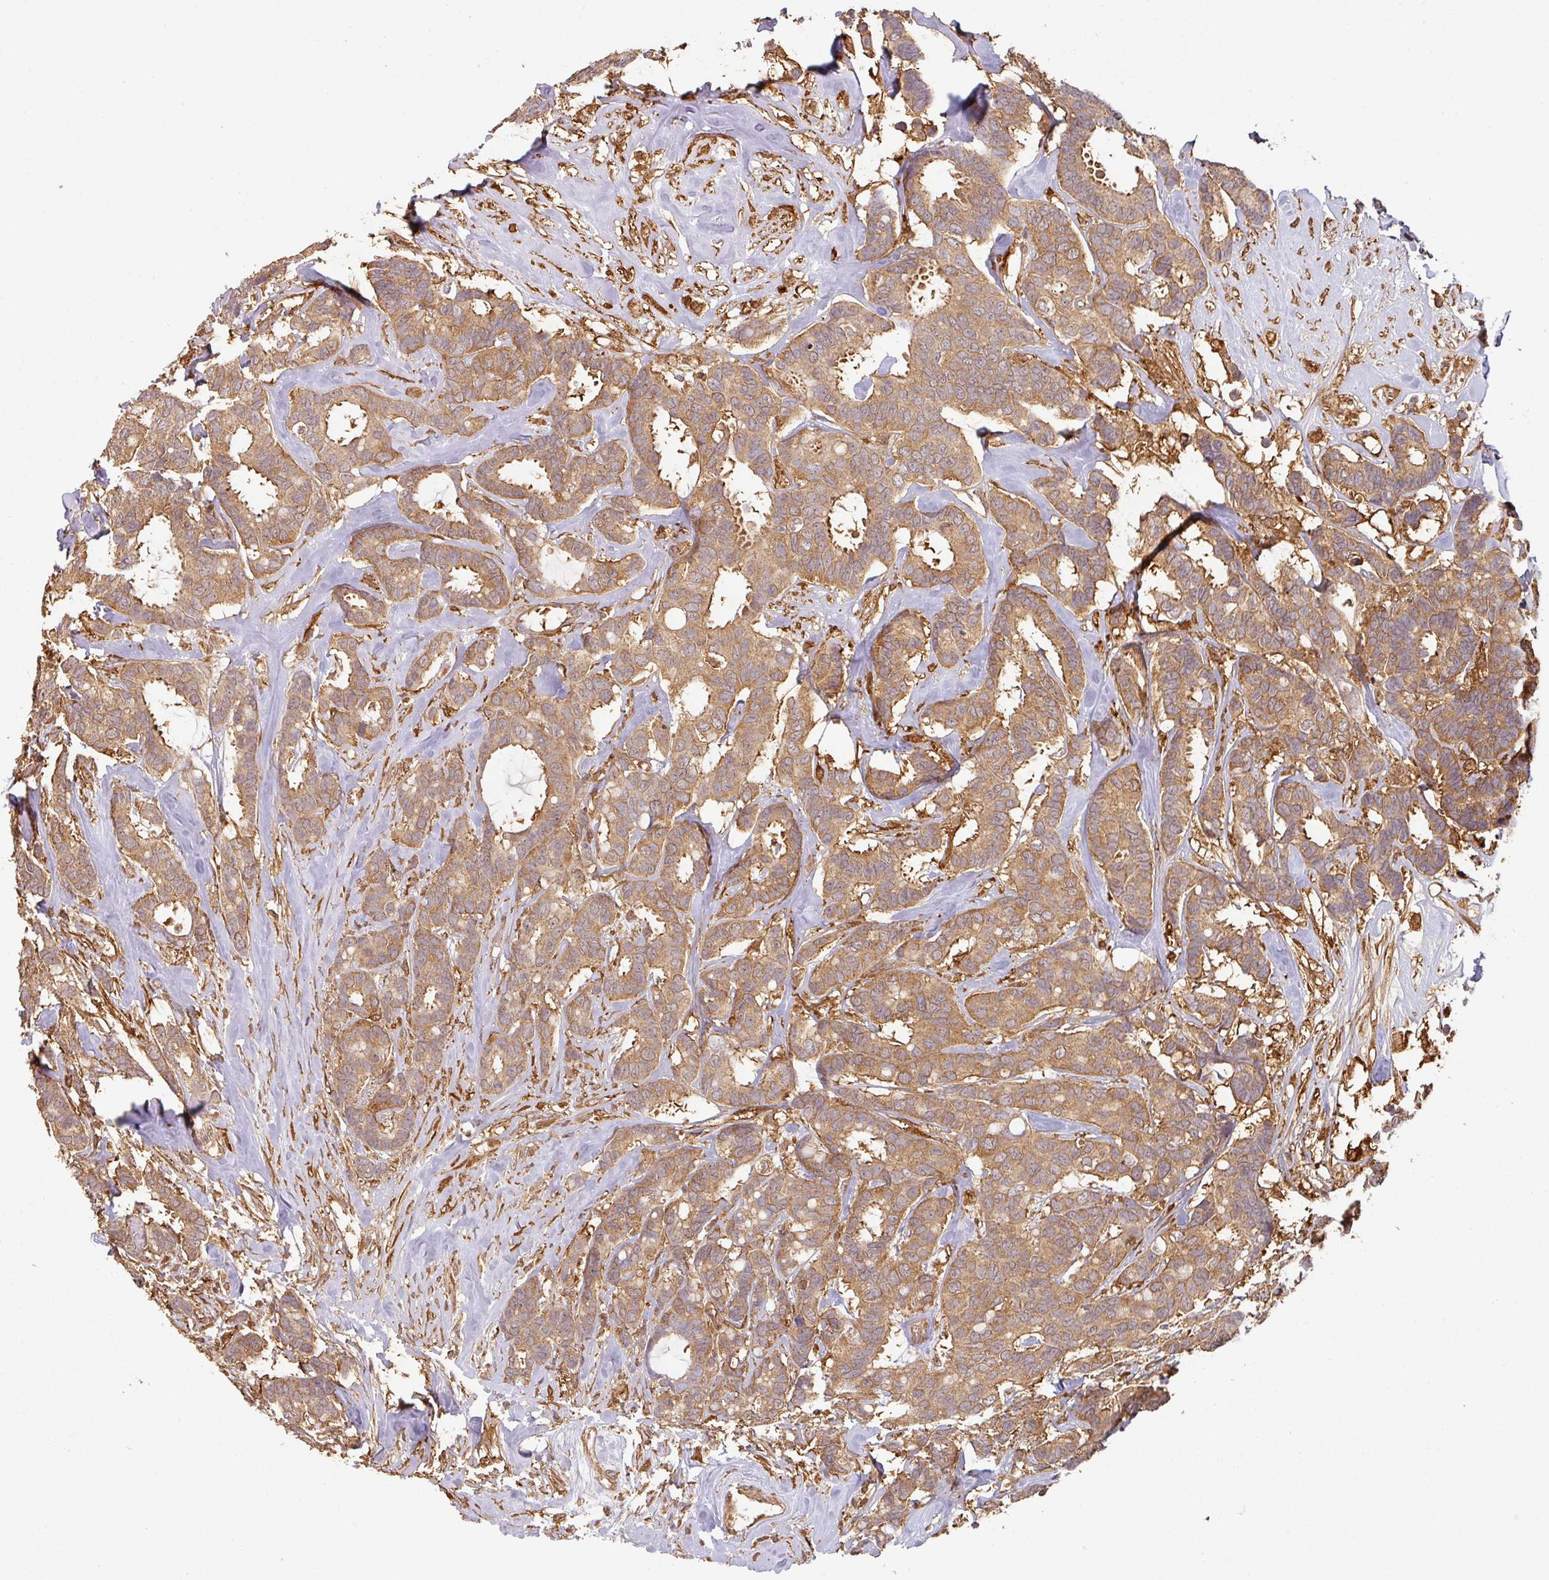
{"staining": {"intensity": "moderate", "quantity": ">75%", "location": "cytoplasmic/membranous"}, "tissue": "breast cancer", "cell_type": "Tumor cells", "image_type": "cancer", "snomed": [{"axis": "morphology", "description": "Duct carcinoma"}, {"axis": "topography", "description": "Breast"}], "caption": "DAB immunohistochemical staining of human breast cancer (intraductal carcinoma) reveals moderate cytoplasmic/membranous protein staining in approximately >75% of tumor cells.", "gene": "ZNF322", "patient": {"sex": "female", "age": 87}}